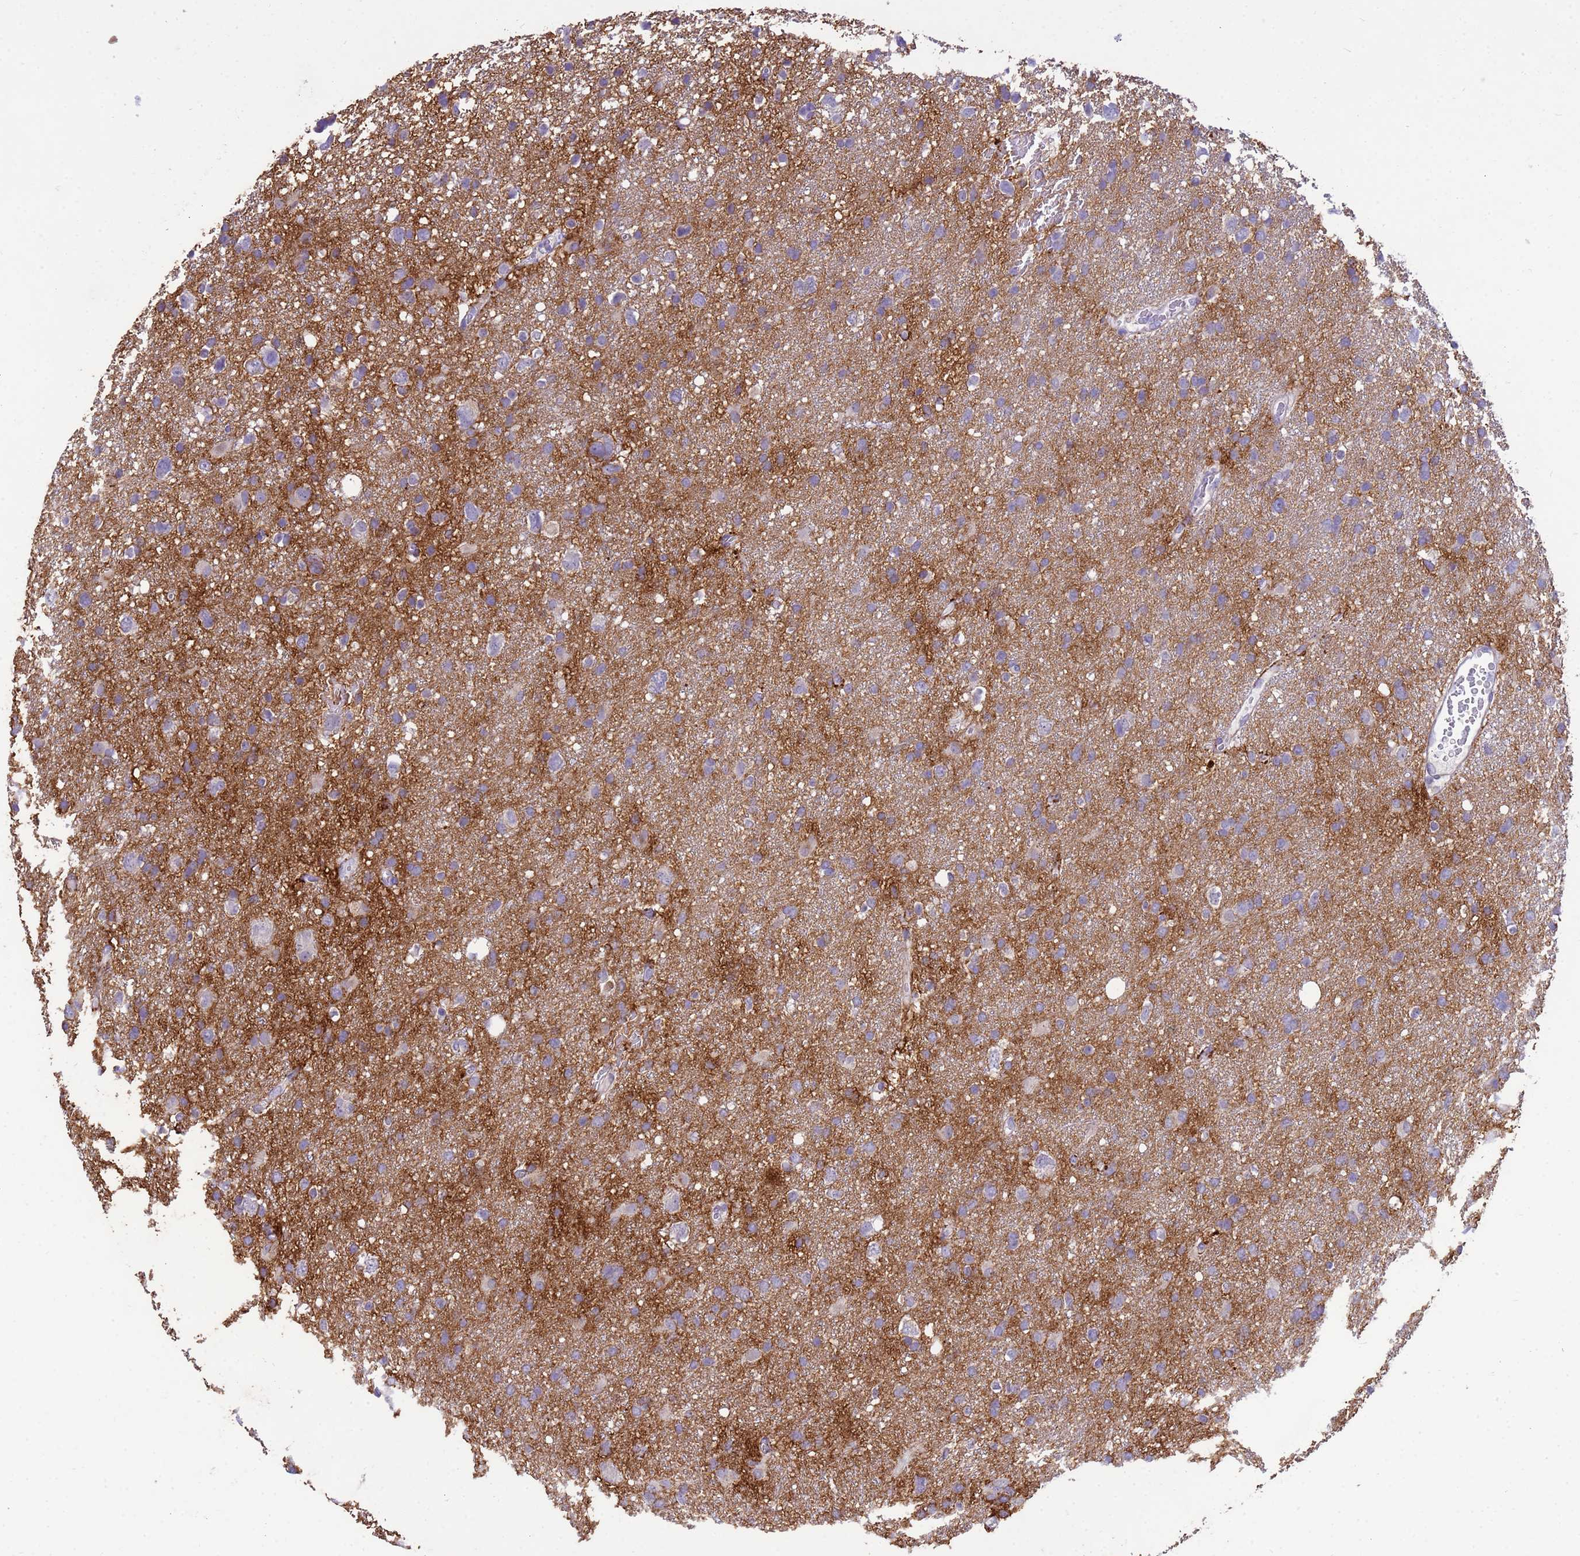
{"staining": {"intensity": "negative", "quantity": "none", "location": "none"}, "tissue": "glioma", "cell_type": "Tumor cells", "image_type": "cancer", "snomed": [{"axis": "morphology", "description": "Glioma, malignant, High grade"}, {"axis": "topography", "description": "Brain"}], "caption": "An immunohistochemistry micrograph of malignant high-grade glioma is shown. There is no staining in tumor cells of malignant high-grade glioma.", "gene": "P2RX7", "patient": {"sex": "male", "age": 61}}